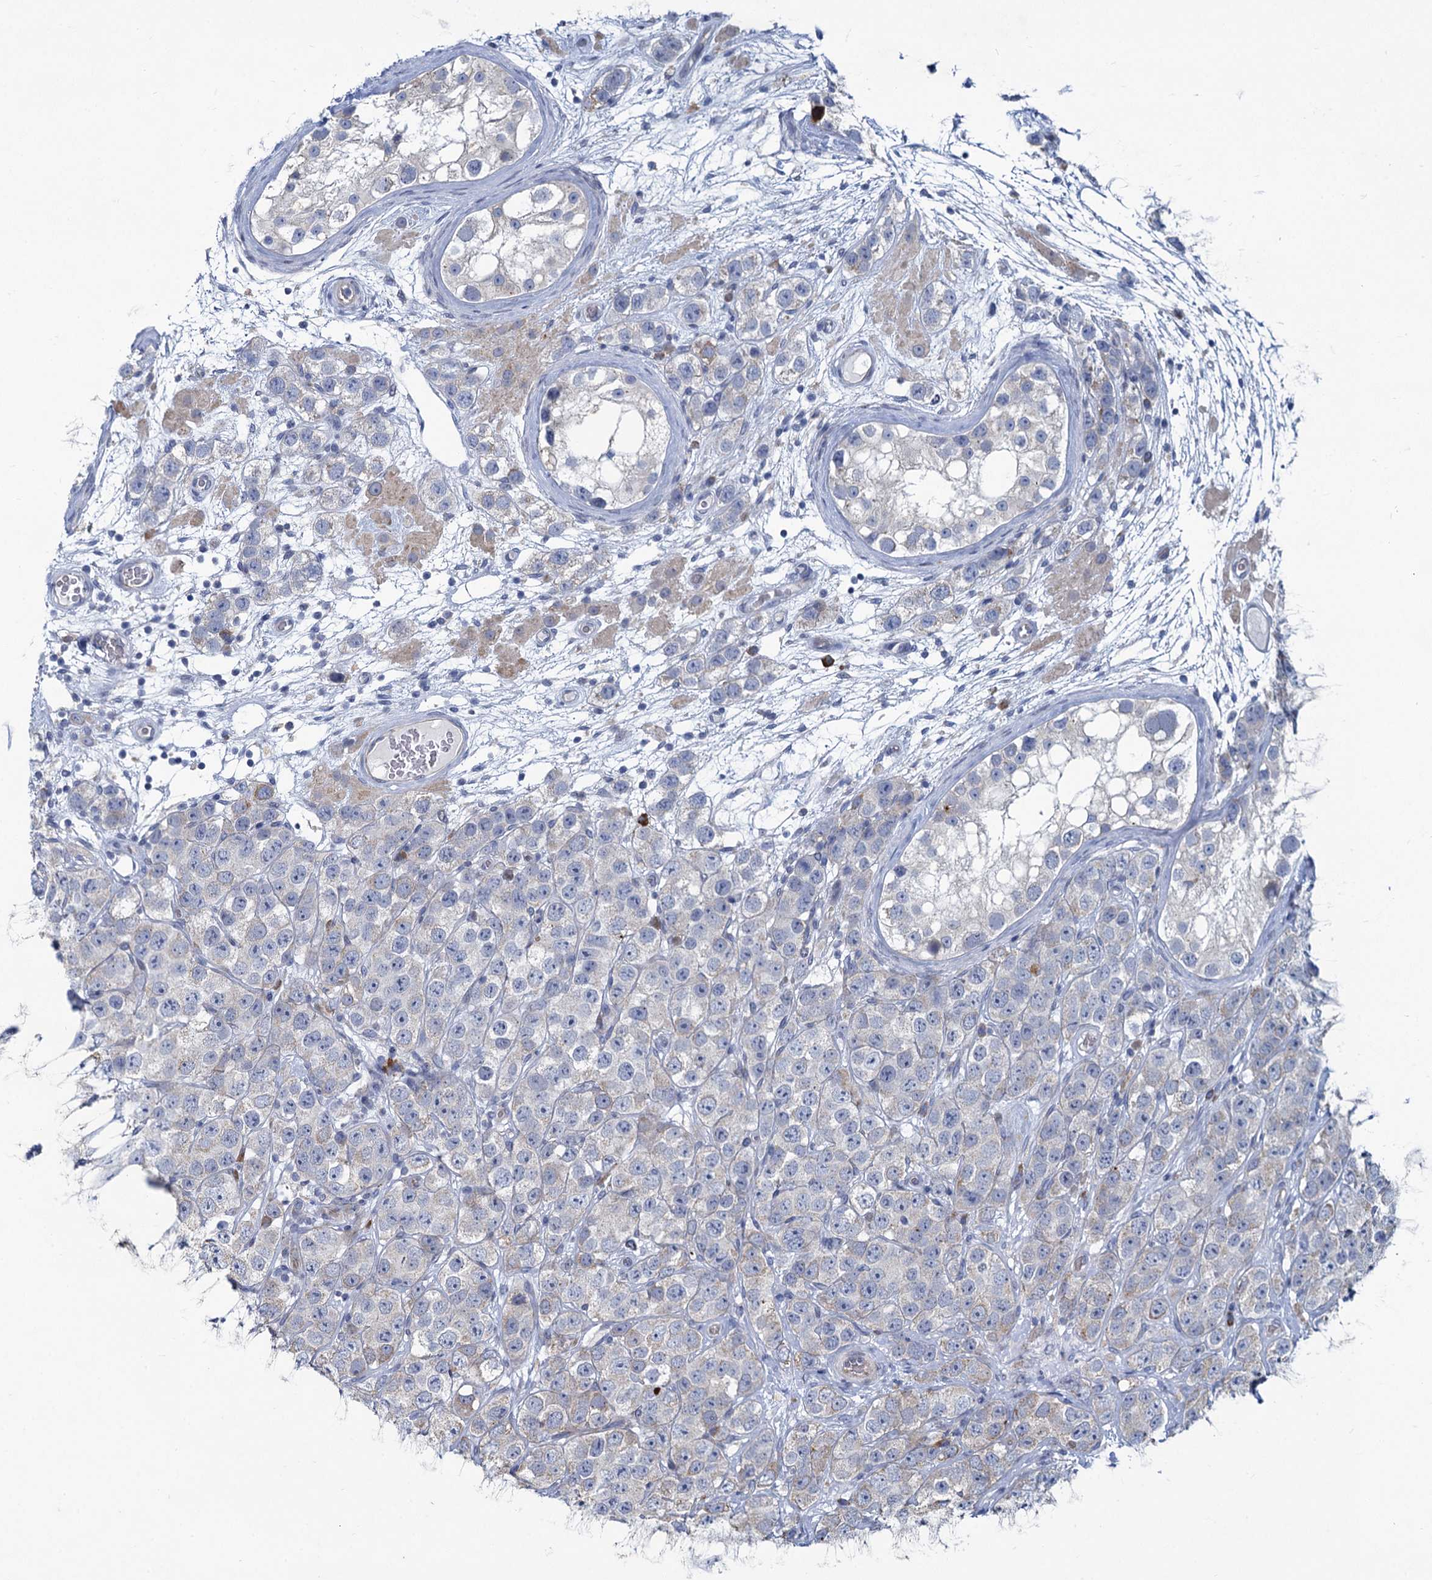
{"staining": {"intensity": "negative", "quantity": "none", "location": "none"}, "tissue": "testis cancer", "cell_type": "Tumor cells", "image_type": "cancer", "snomed": [{"axis": "morphology", "description": "Seminoma, NOS"}, {"axis": "topography", "description": "Testis"}], "caption": "The photomicrograph shows no staining of tumor cells in seminoma (testis).", "gene": "PRSS35", "patient": {"sex": "male", "age": 28}}